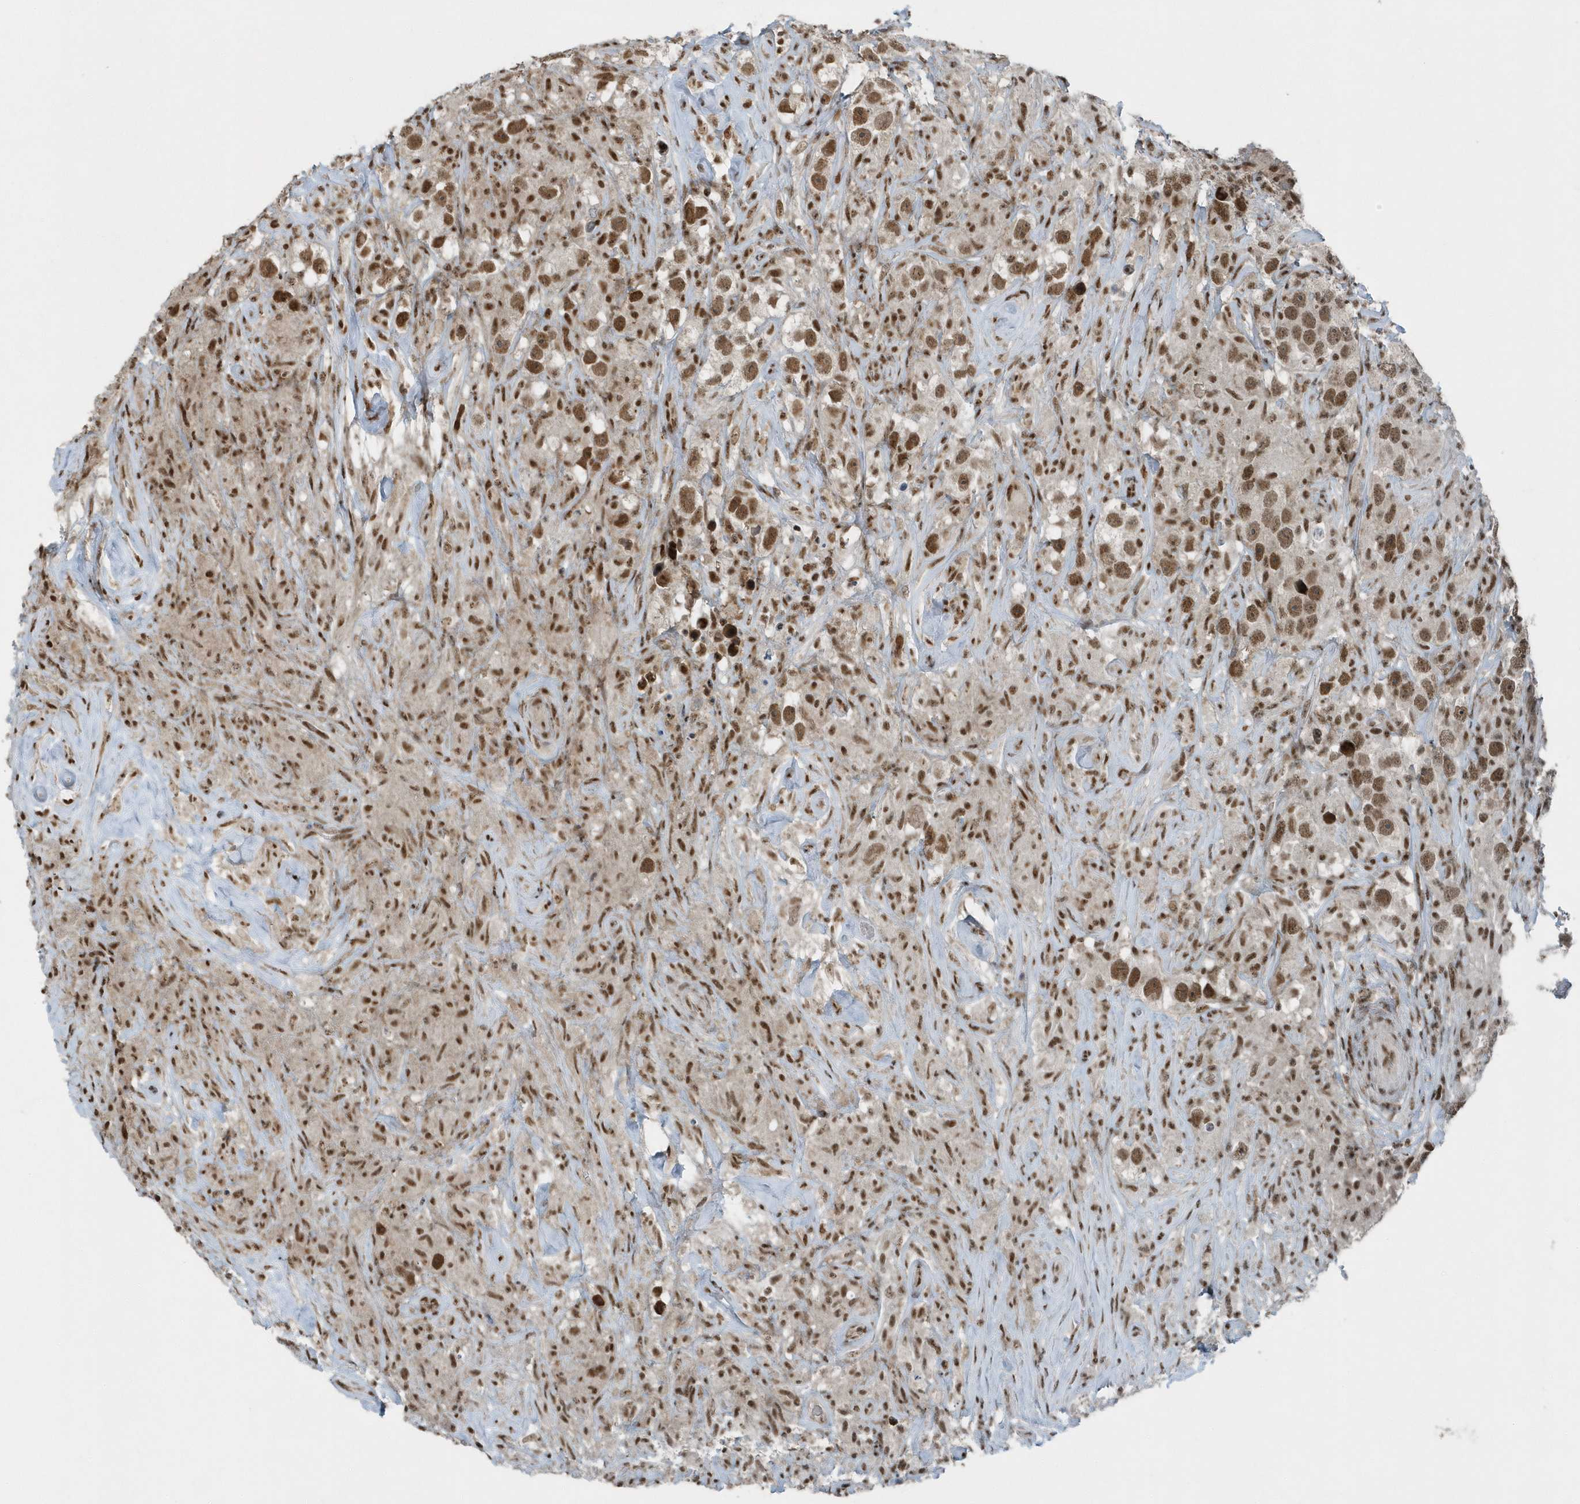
{"staining": {"intensity": "moderate", "quantity": ">75%", "location": "nuclear"}, "tissue": "testis cancer", "cell_type": "Tumor cells", "image_type": "cancer", "snomed": [{"axis": "morphology", "description": "Seminoma, NOS"}, {"axis": "topography", "description": "Testis"}], "caption": "About >75% of tumor cells in human seminoma (testis) display moderate nuclear protein positivity as visualized by brown immunohistochemical staining.", "gene": "YTHDC1", "patient": {"sex": "male", "age": 49}}